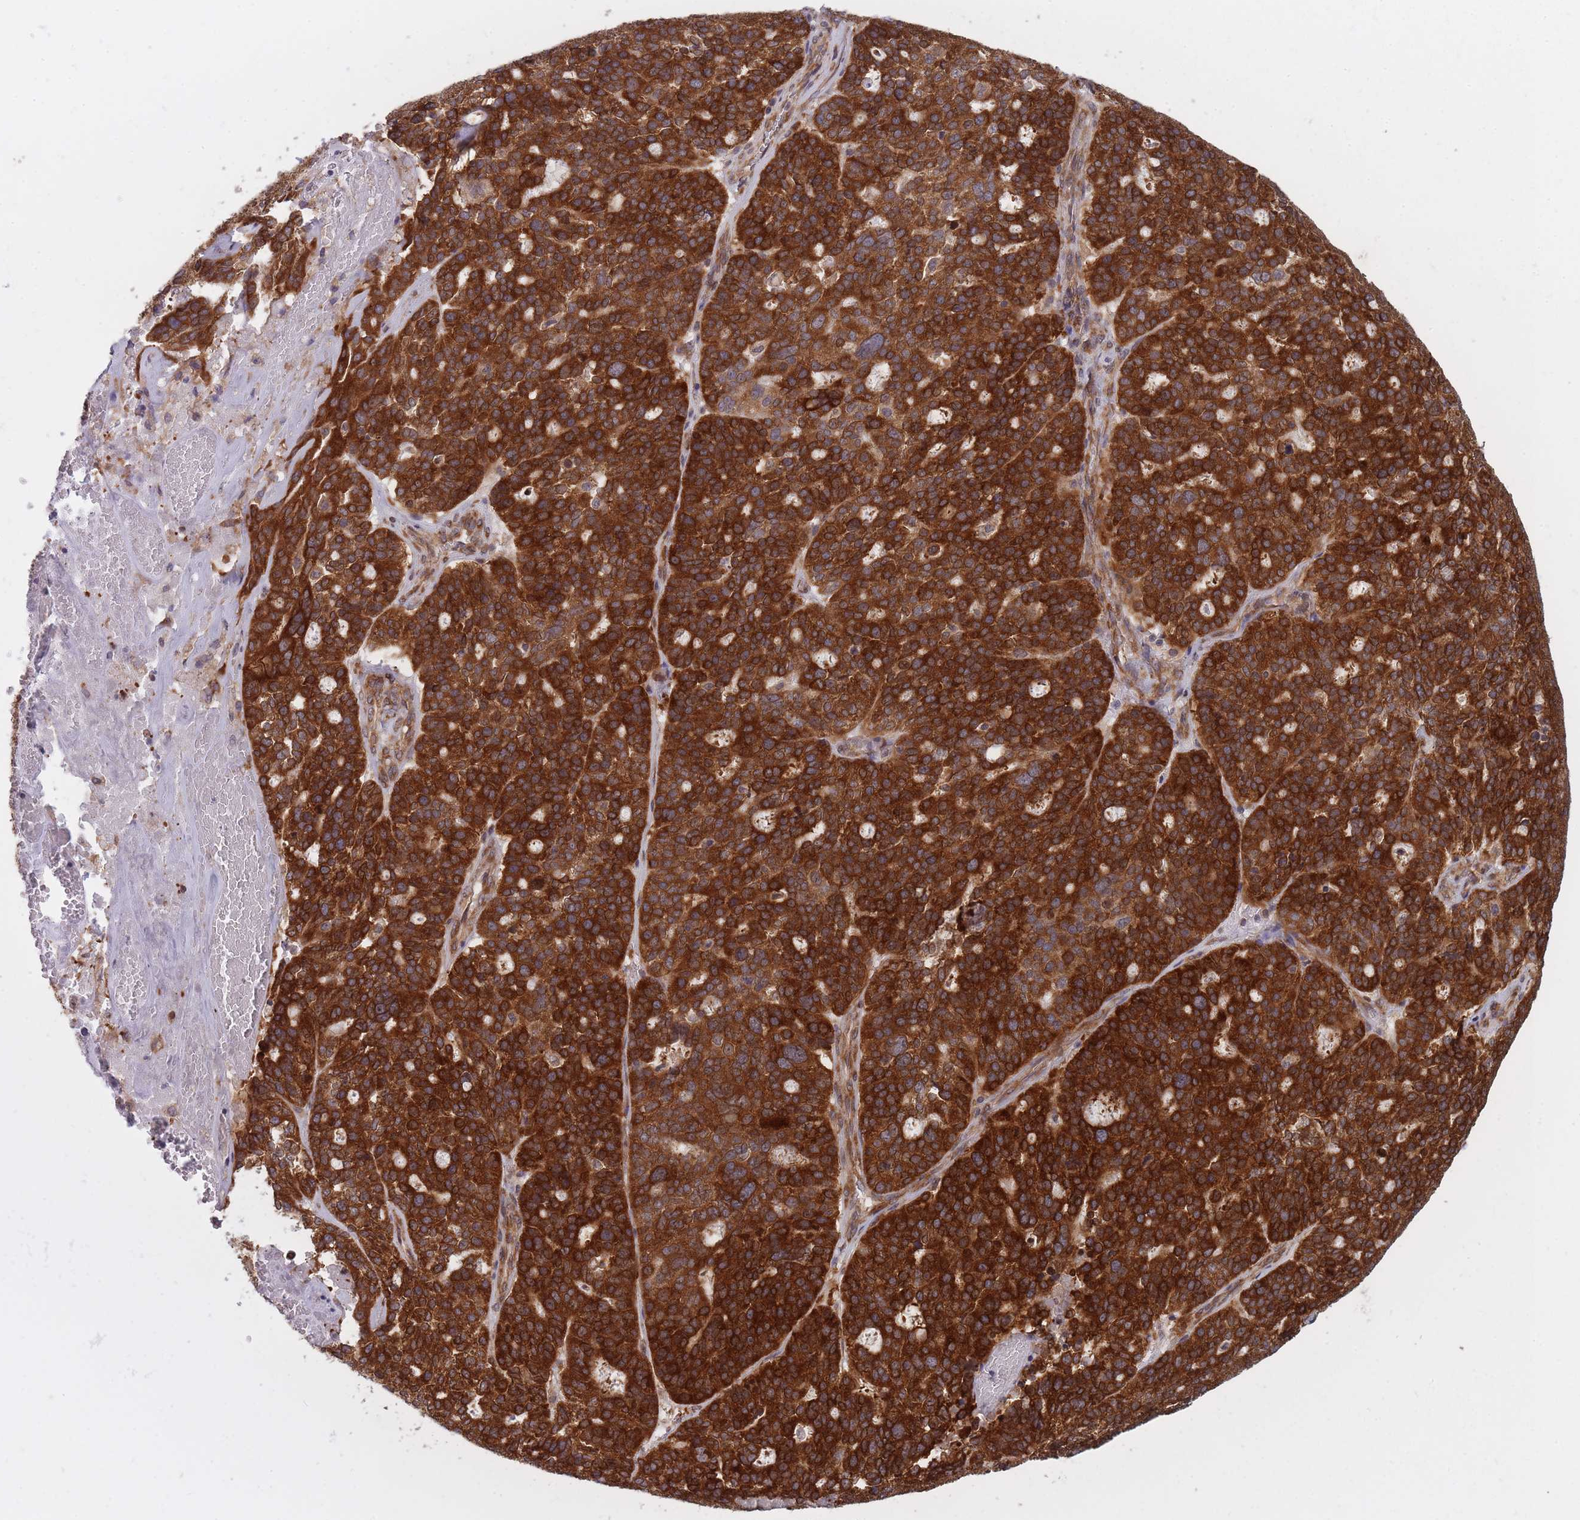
{"staining": {"intensity": "strong", "quantity": ">75%", "location": "cytoplasmic/membranous"}, "tissue": "ovarian cancer", "cell_type": "Tumor cells", "image_type": "cancer", "snomed": [{"axis": "morphology", "description": "Cystadenocarcinoma, serous, NOS"}, {"axis": "topography", "description": "Ovary"}], "caption": "Protein staining of ovarian cancer tissue demonstrates strong cytoplasmic/membranous staining in about >75% of tumor cells.", "gene": "CCDC124", "patient": {"sex": "female", "age": 59}}